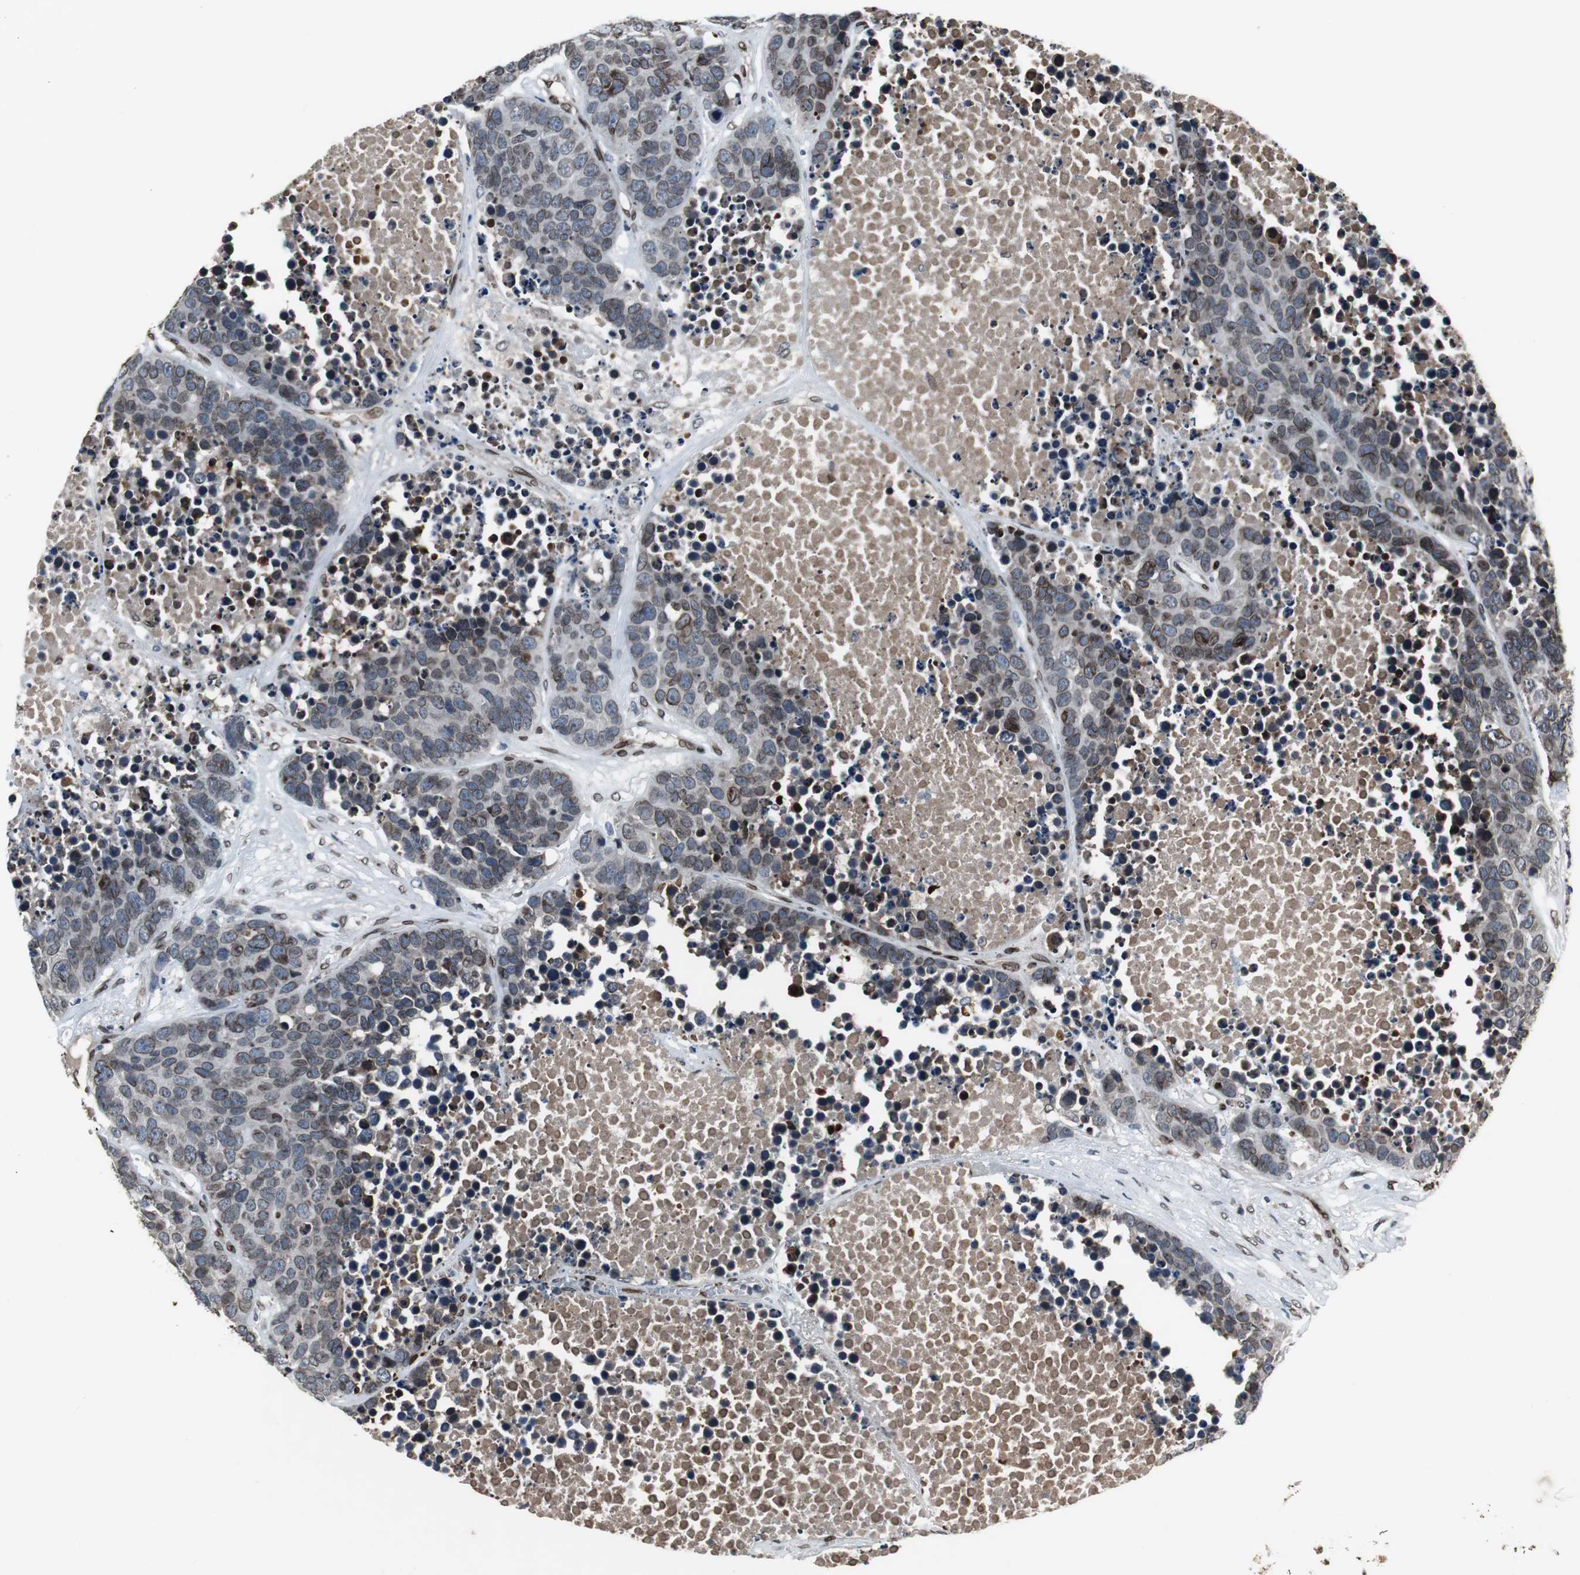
{"staining": {"intensity": "moderate", "quantity": ">75%", "location": "cytoplasmic/membranous,nuclear"}, "tissue": "carcinoid", "cell_type": "Tumor cells", "image_type": "cancer", "snomed": [{"axis": "morphology", "description": "Carcinoid, malignant, NOS"}, {"axis": "topography", "description": "Lung"}], "caption": "This image shows IHC staining of human carcinoid, with medium moderate cytoplasmic/membranous and nuclear expression in approximately >75% of tumor cells.", "gene": "LMNA", "patient": {"sex": "male", "age": 60}}